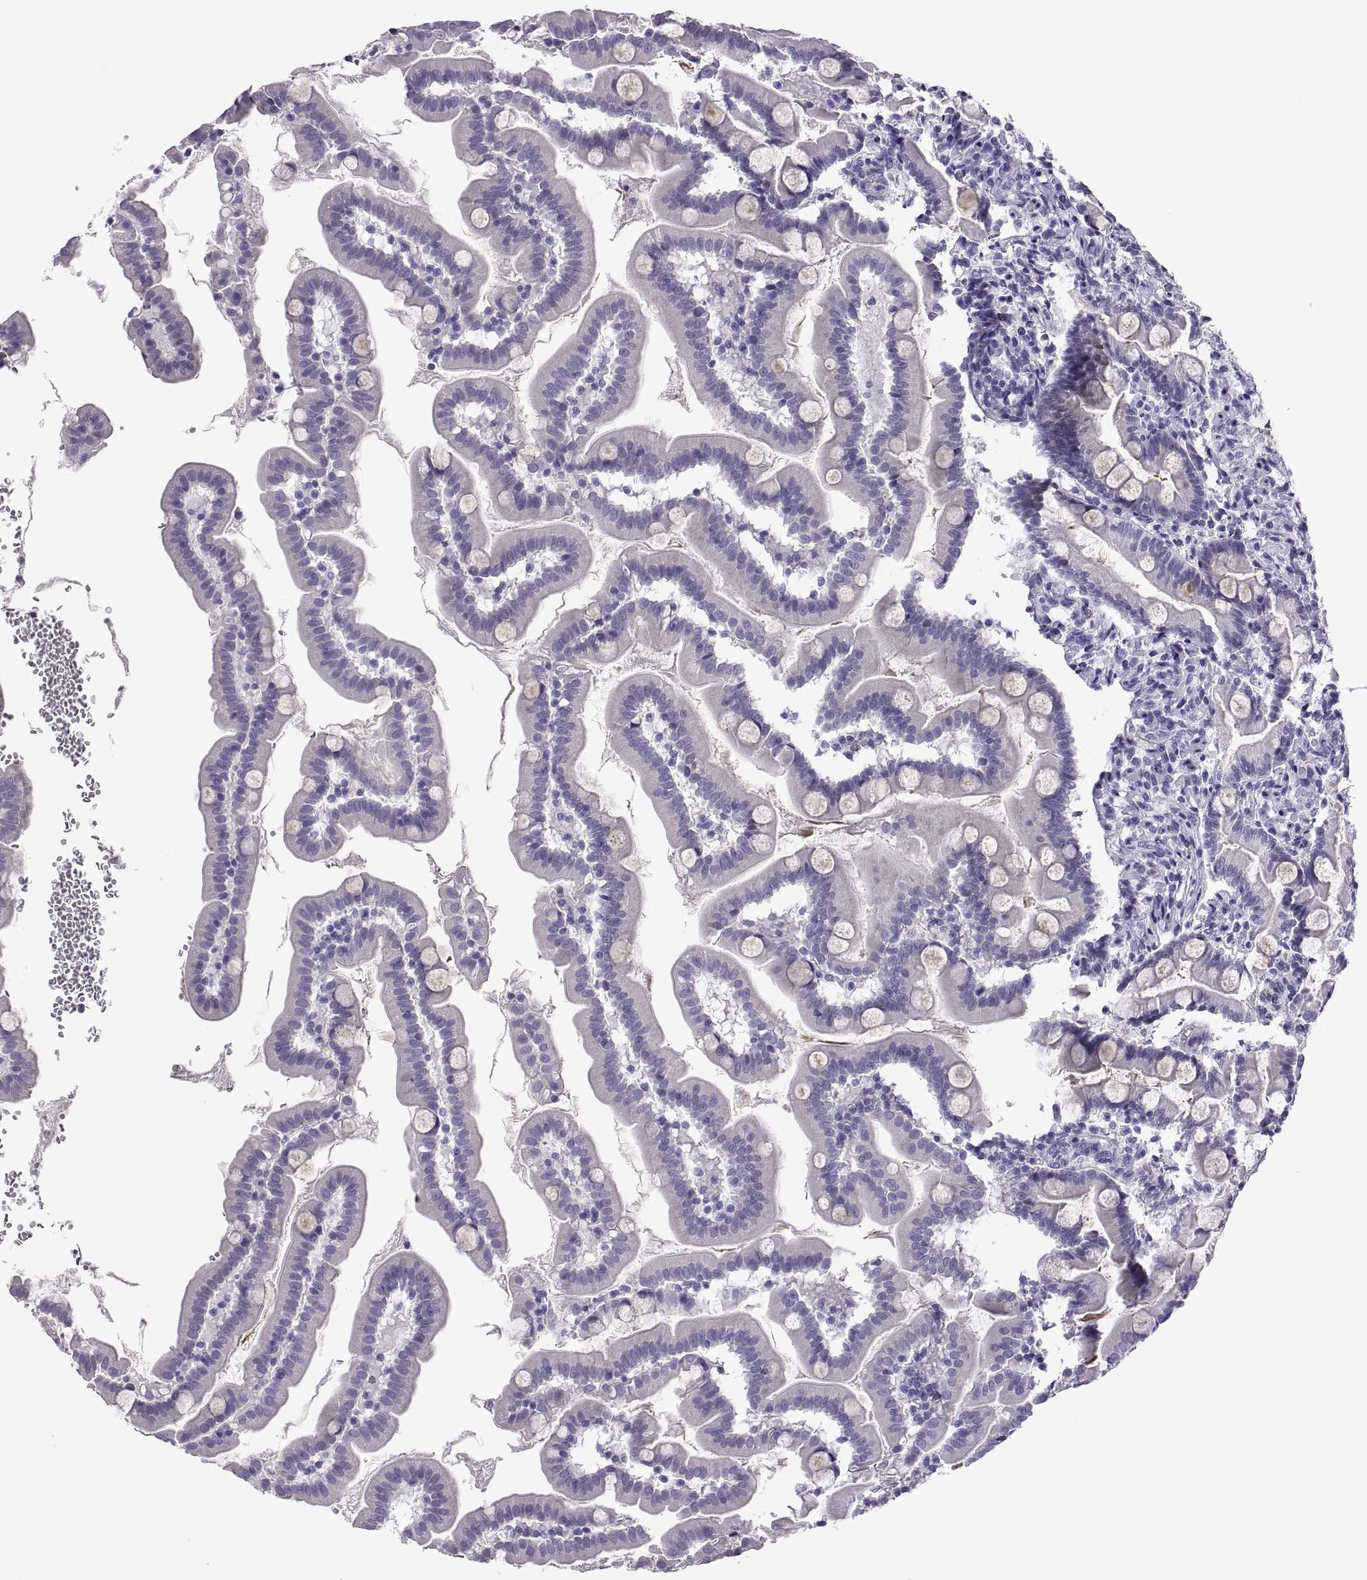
{"staining": {"intensity": "negative", "quantity": "none", "location": "none"}, "tissue": "small intestine", "cell_type": "Glandular cells", "image_type": "normal", "snomed": [{"axis": "morphology", "description": "Normal tissue, NOS"}, {"axis": "topography", "description": "Small intestine"}], "caption": "This is an IHC histopathology image of unremarkable small intestine. There is no positivity in glandular cells.", "gene": "C3orf22", "patient": {"sex": "female", "age": 44}}